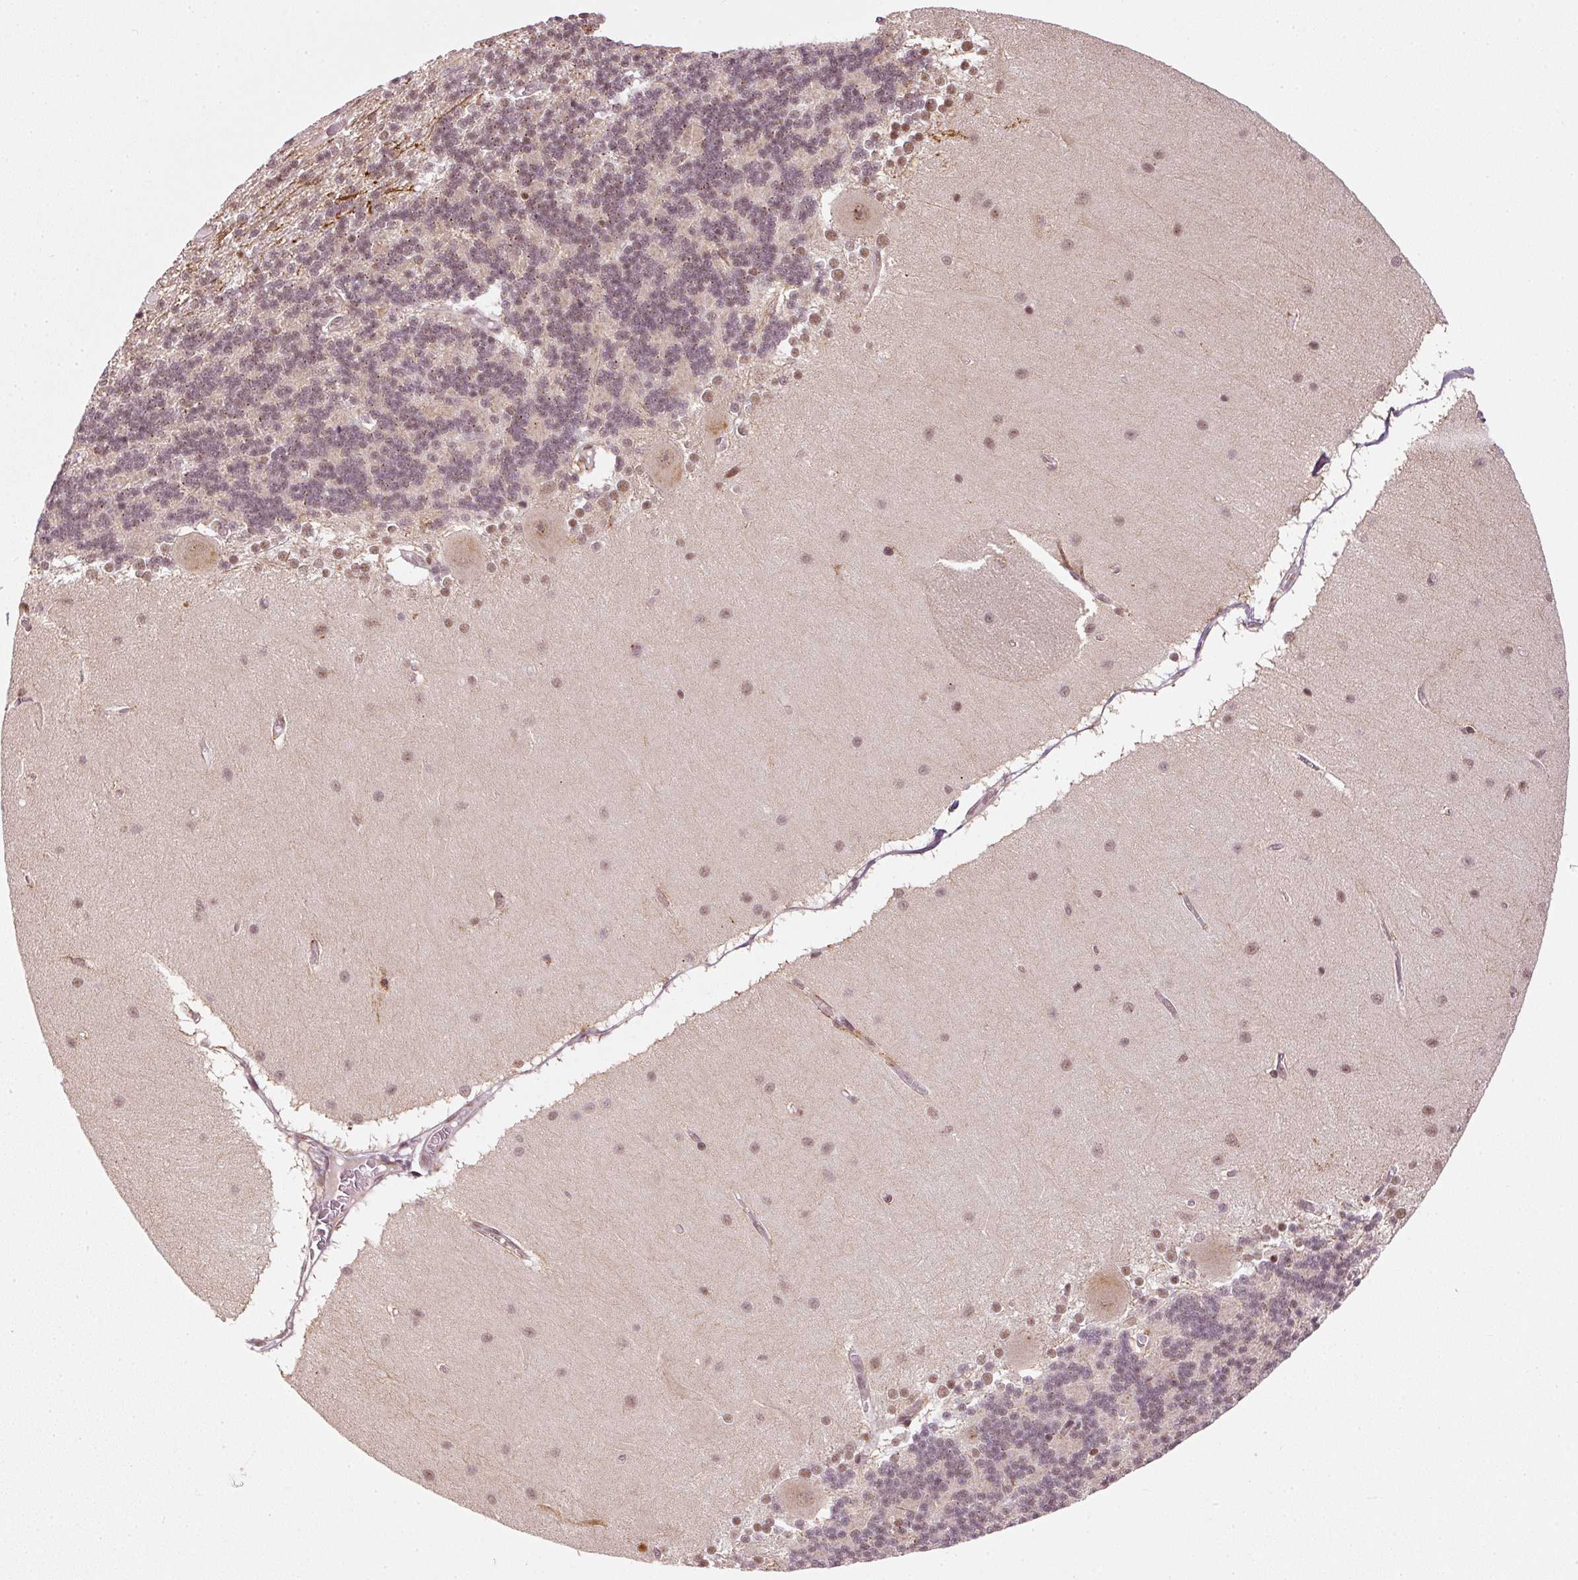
{"staining": {"intensity": "moderate", "quantity": "<25%", "location": "nuclear"}, "tissue": "cerebellum", "cell_type": "Cells in granular layer", "image_type": "normal", "snomed": [{"axis": "morphology", "description": "Normal tissue, NOS"}, {"axis": "topography", "description": "Cerebellum"}], "caption": "Immunohistochemical staining of benign cerebellum shows moderate nuclear protein expression in about <25% of cells in granular layer.", "gene": "THOC6", "patient": {"sex": "female", "age": 54}}